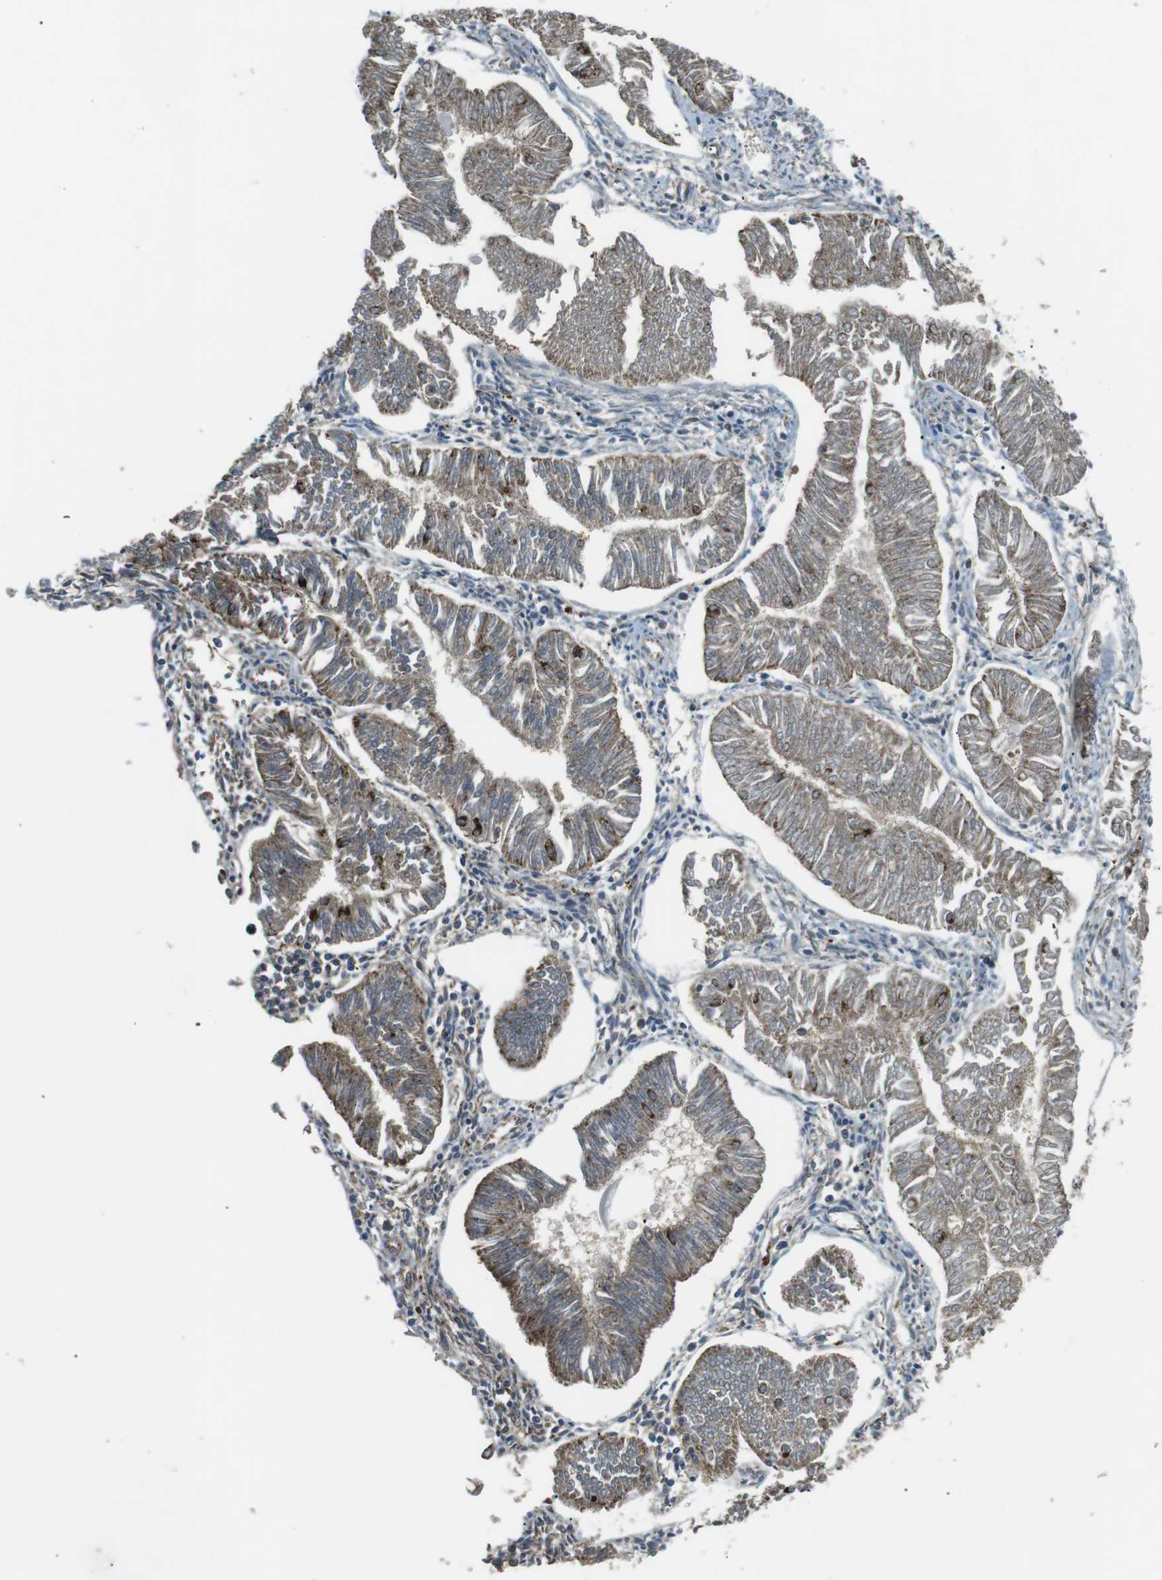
{"staining": {"intensity": "moderate", "quantity": ">75%", "location": "cytoplasmic/membranous"}, "tissue": "endometrial cancer", "cell_type": "Tumor cells", "image_type": "cancer", "snomed": [{"axis": "morphology", "description": "Adenocarcinoma, NOS"}, {"axis": "topography", "description": "Endometrium"}], "caption": "Human endometrial adenocarcinoma stained for a protein (brown) displays moderate cytoplasmic/membranous positive staining in about >75% of tumor cells.", "gene": "BACE1", "patient": {"sex": "female", "age": 53}}